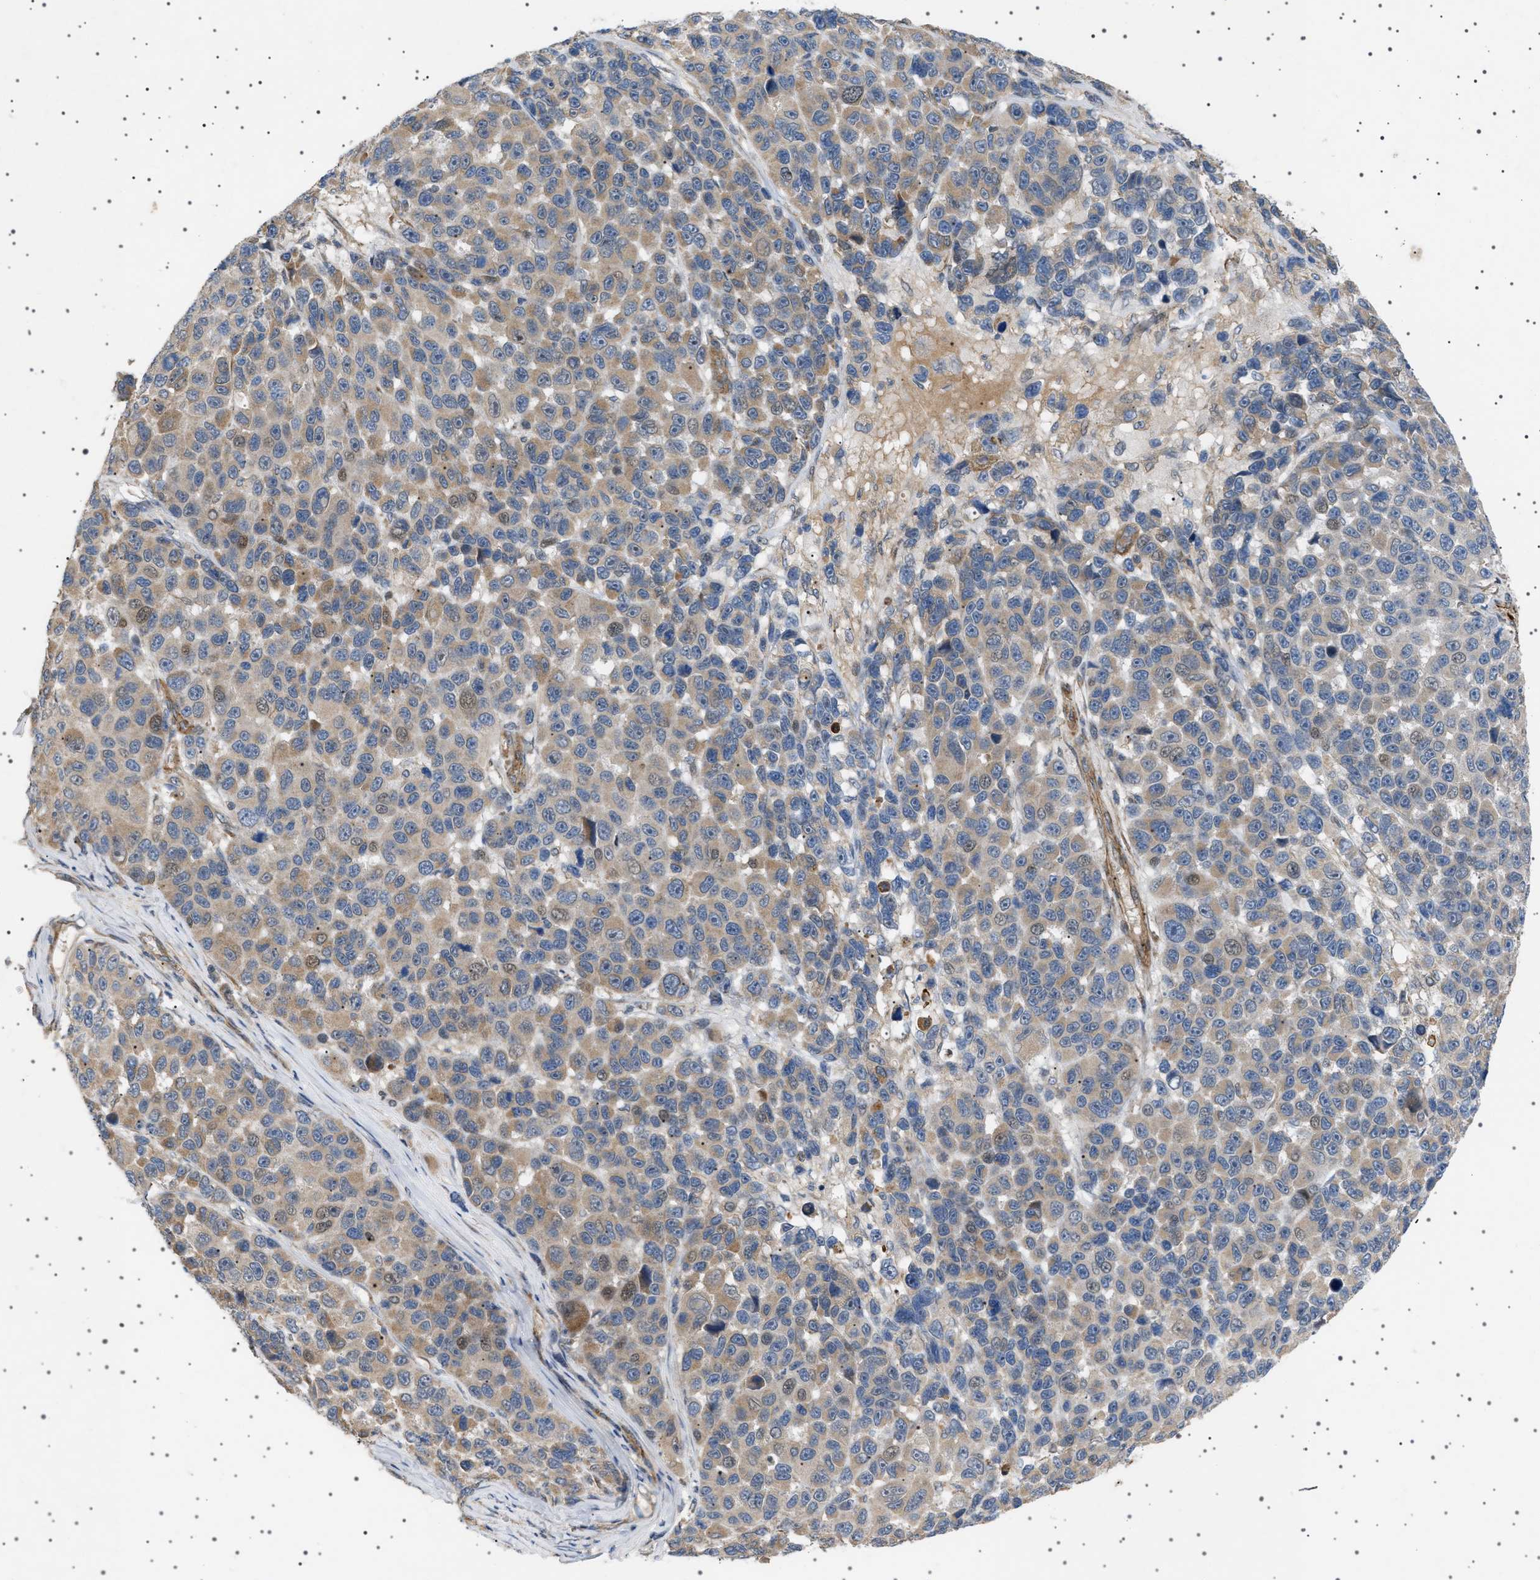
{"staining": {"intensity": "weak", "quantity": "25%-75%", "location": "cytoplasmic/membranous"}, "tissue": "melanoma", "cell_type": "Tumor cells", "image_type": "cancer", "snomed": [{"axis": "morphology", "description": "Malignant melanoma, NOS"}, {"axis": "topography", "description": "Skin"}], "caption": "Immunohistochemistry (IHC) of melanoma demonstrates low levels of weak cytoplasmic/membranous expression in about 25%-75% of tumor cells. (DAB = brown stain, brightfield microscopy at high magnification).", "gene": "CCDC186", "patient": {"sex": "male", "age": 53}}